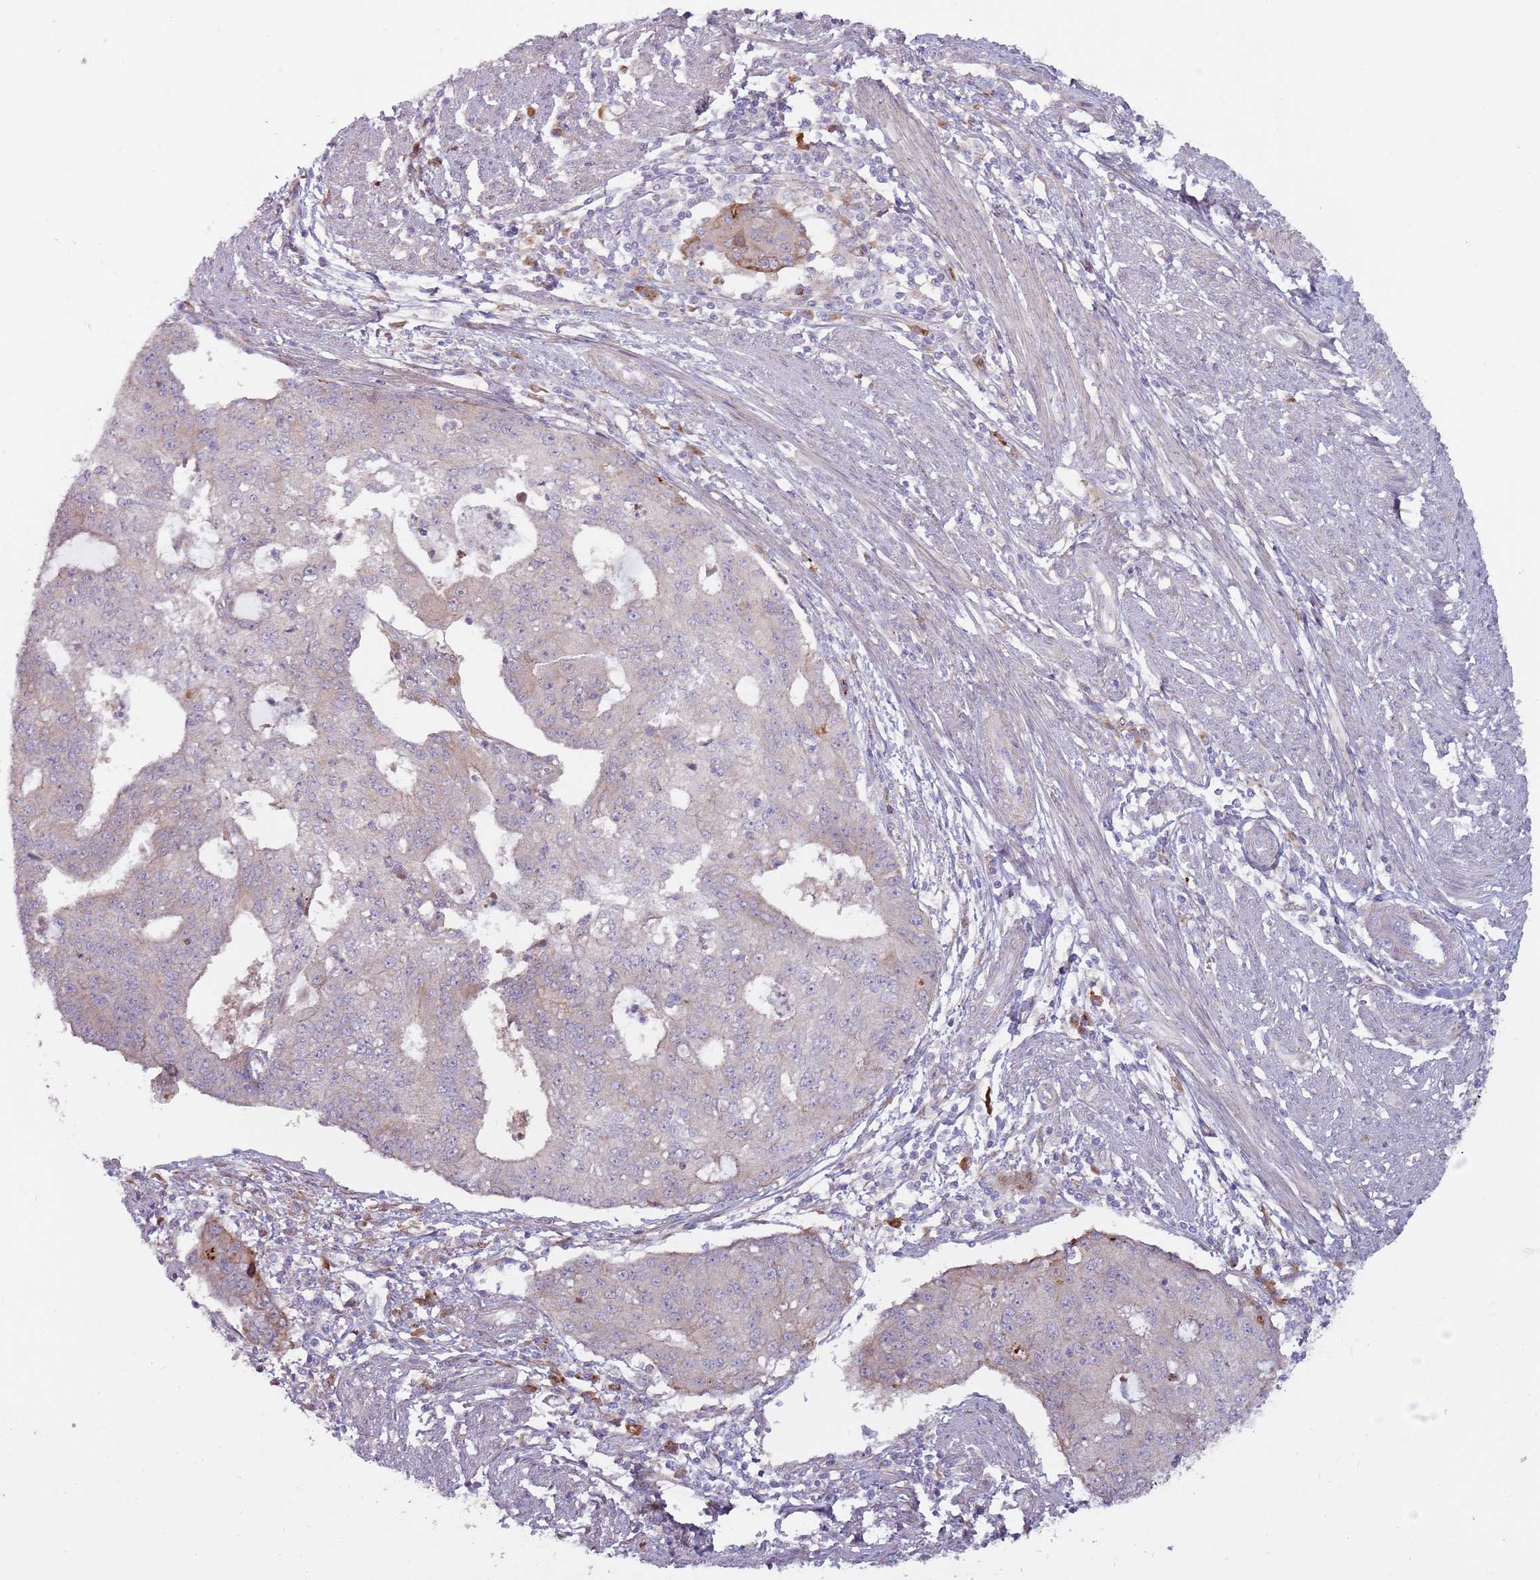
{"staining": {"intensity": "weak", "quantity": "<25%", "location": "cytoplasmic/membranous"}, "tissue": "endometrial cancer", "cell_type": "Tumor cells", "image_type": "cancer", "snomed": [{"axis": "morphology", "description": "Adenocarcinoma, NOS"}, {"axis": "topography", "description": "Endometrium"}], "caption": "IHC of endometrial cancer (adenocarcinoma) displays no staining in tumor cells. Brightfield microscopy of immunohistochemistry stained with DAB (brown) and hematoxylin (blue), captured at high magnification.", "gene": "CCDC150", "patient": {"sex": "female", "age": 56}}